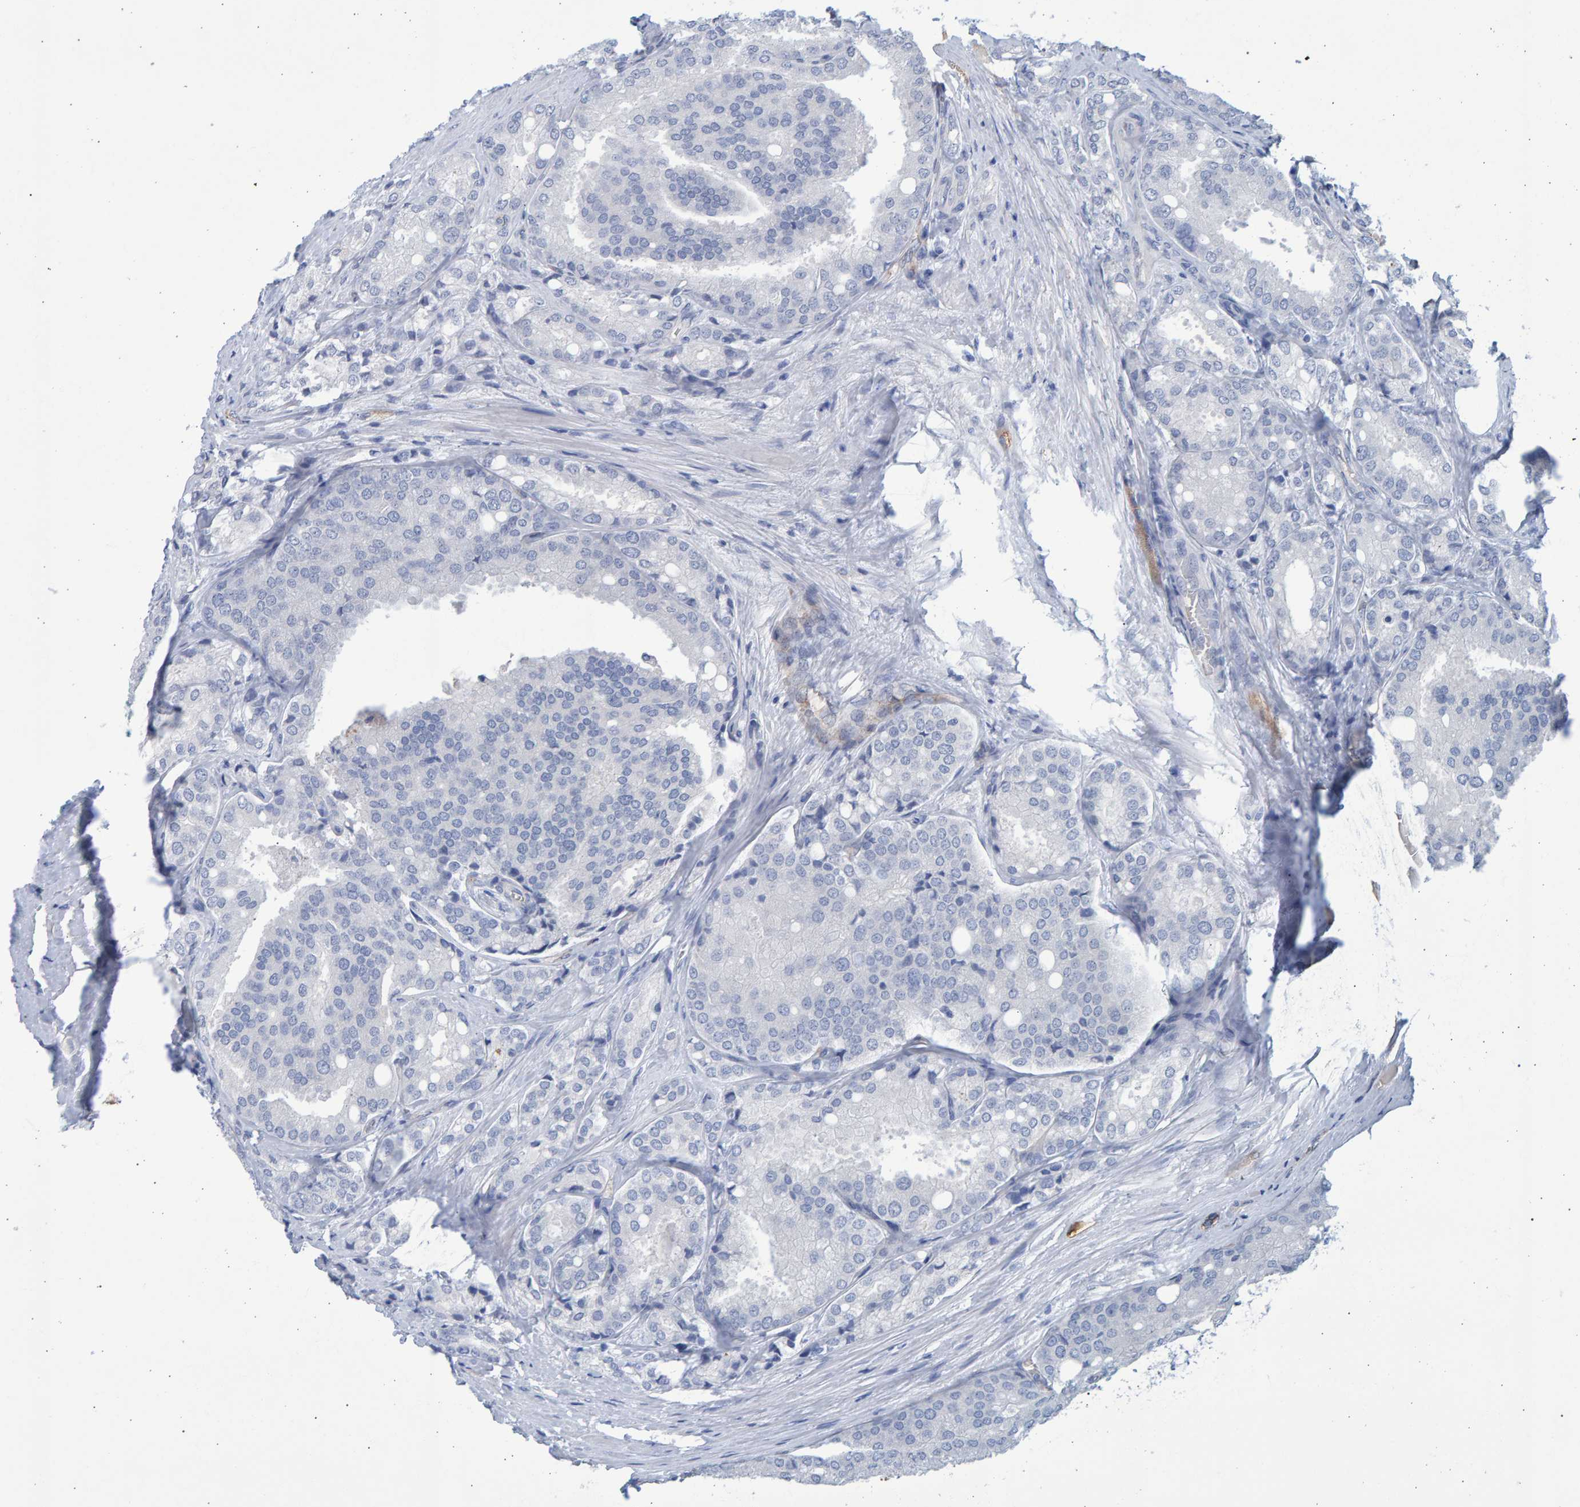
{"staining": {"intensity": "negative", "quantity": "none", "location": "none"}, "tissue": "prostate cancer", "cell_type": "Tumor cells", "image_type": "cancer", "snomed": [{"axis": "morphology", "description": "Adenocarcinoma, High grade"}, {"axis": "topography", "description": "Prostate"}], "caption": "High power microscopy photomicrograph of an IHC image of adenocarcinoma (high-grade) (prostate), revealing no significant staining in tumor cells.", "gene": "SLC34A3", "patient": {"sex": "male", "age": 50}}